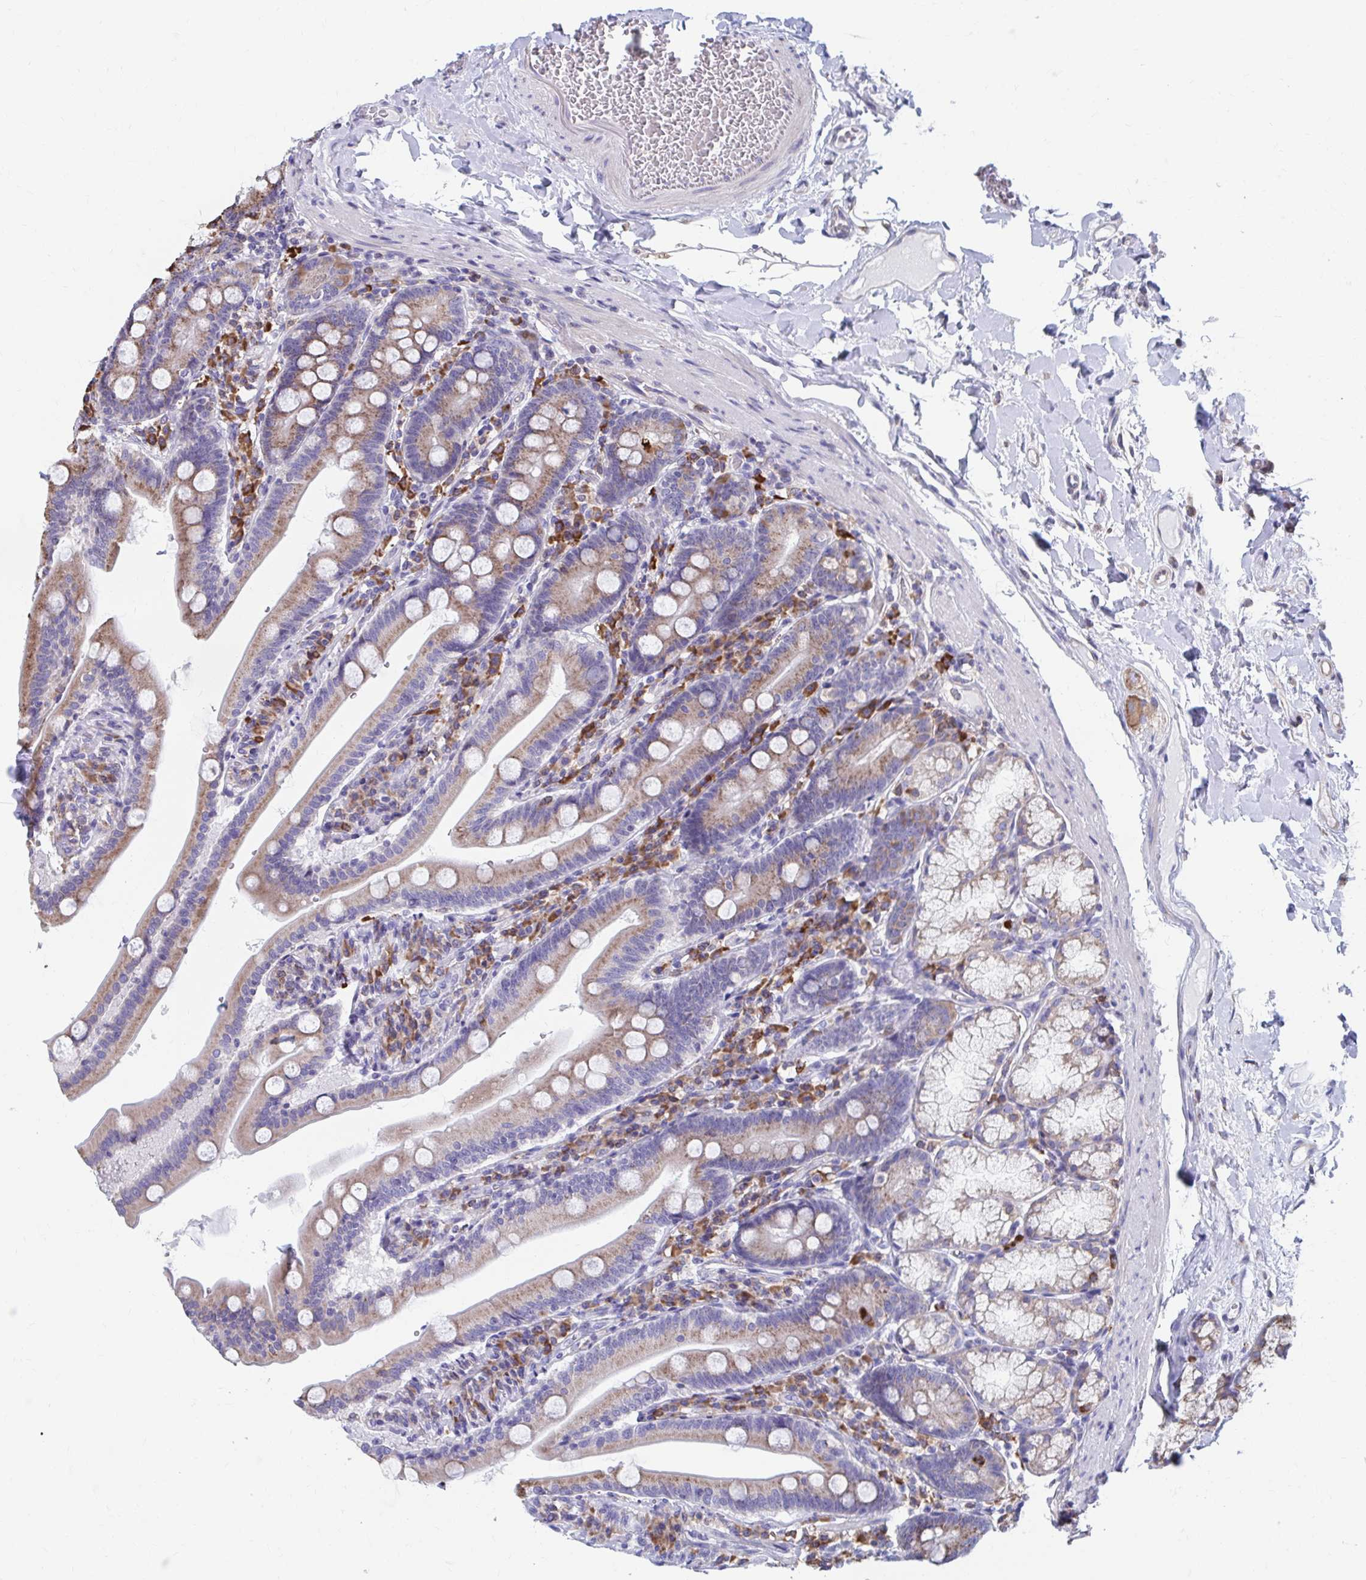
{"staining": {"intensity": "moderate", "quantity": ">75%", "location": "cytoplasmic/membranous"}, "tissue": "duodenum", "cell_type": "Glandular cells", "image_type": "normal", "snomed": [{"axis": "morphology", "description": "Normal tissue, NOS"}, {"axis": "topography", "description": "Duodenum"}], "caption": "The photomicrograph exhibits immunohistochemical staining of benign duodenum. There is moderate cytoplasmic/membranous expression is identified in approximately >75% of glandular cells.", "gene": "FKBP2", "patient": {"sex": "female", "age": 67}}